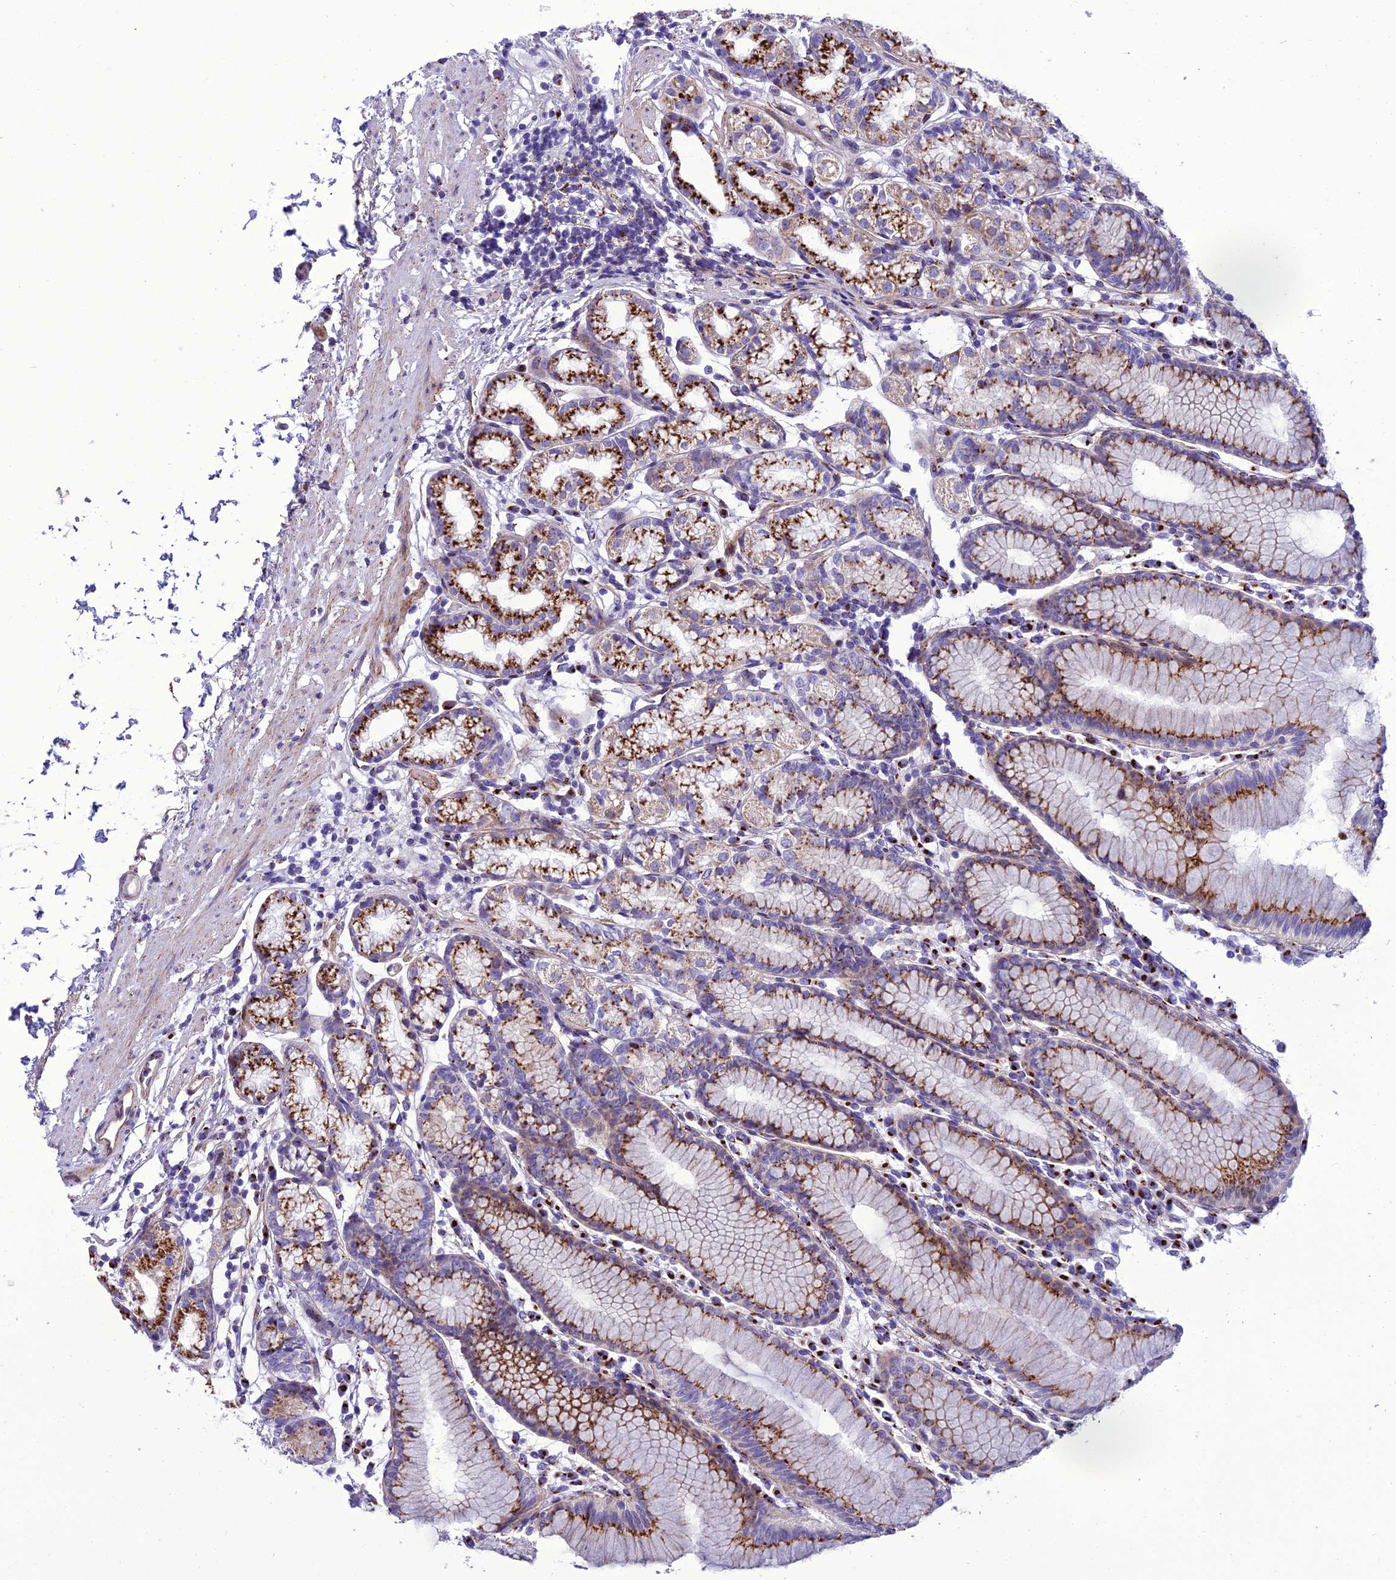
{"staining": {"intensity": "strong", "quantity": "25%-75%", "location": "cytoplasmic/membranous"}, "tissue": "stomach", "cell_type": "Glandular cells", "image_type": "normal", "snomed": [{"axis": "morphology", "description": "Normal tissue, NOS"}, {"axis": "topography", "description": "Stomach"}], "caption": "The micrograph displays a brown stain indicating the presence of a protein in the cytoplasmic/membranous of glandular cells in stomach. (DAB = brown stain, brightfield microscopy at high magnification).", "gene": "GOLM2", "patient": {"sex": "female", "age": 57}}